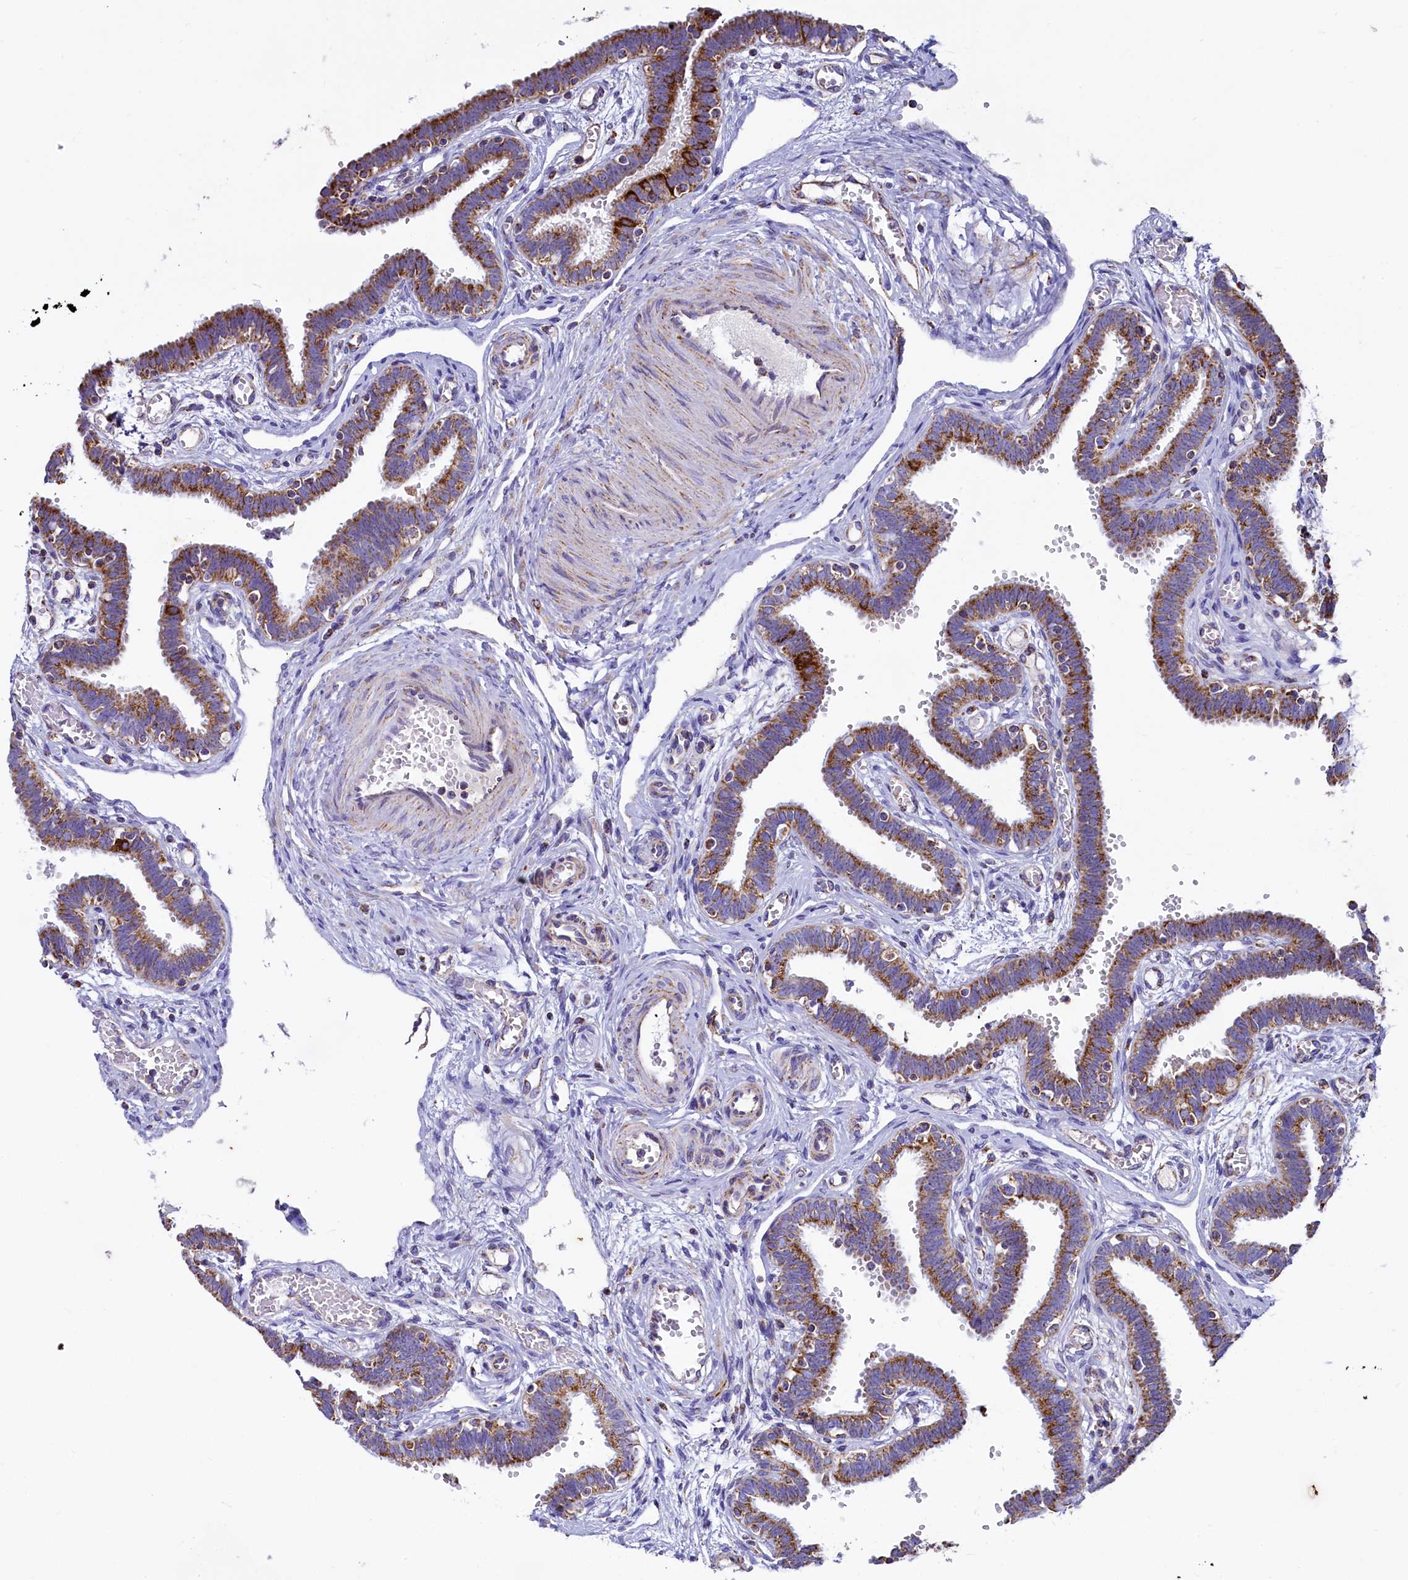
{"staining": {"intensity": "moderate", "quantity": ">75%", "location": "cytoplasmic/membranous"}, "tissue": "fallopian tube", "cell_type": "Glandular cells", "image_type": "normal", "snomed": [{"axis": "morphology", "description": "Normal tissue, NOS"}, {"axis": "topography", "description": "Fallopian tube"}, {"axis": "topography", "description": "Placenta"}], "caption": "DAB (3,3'-diaminobenzidine) immunohistochemical staining of normal human fallopian tube displays moderate cytoplasmic/membranous protein staining in approximately >75% of glandular cells.", "gene": "IDH3A", "patient": {"sex": "female", "age": 32}}